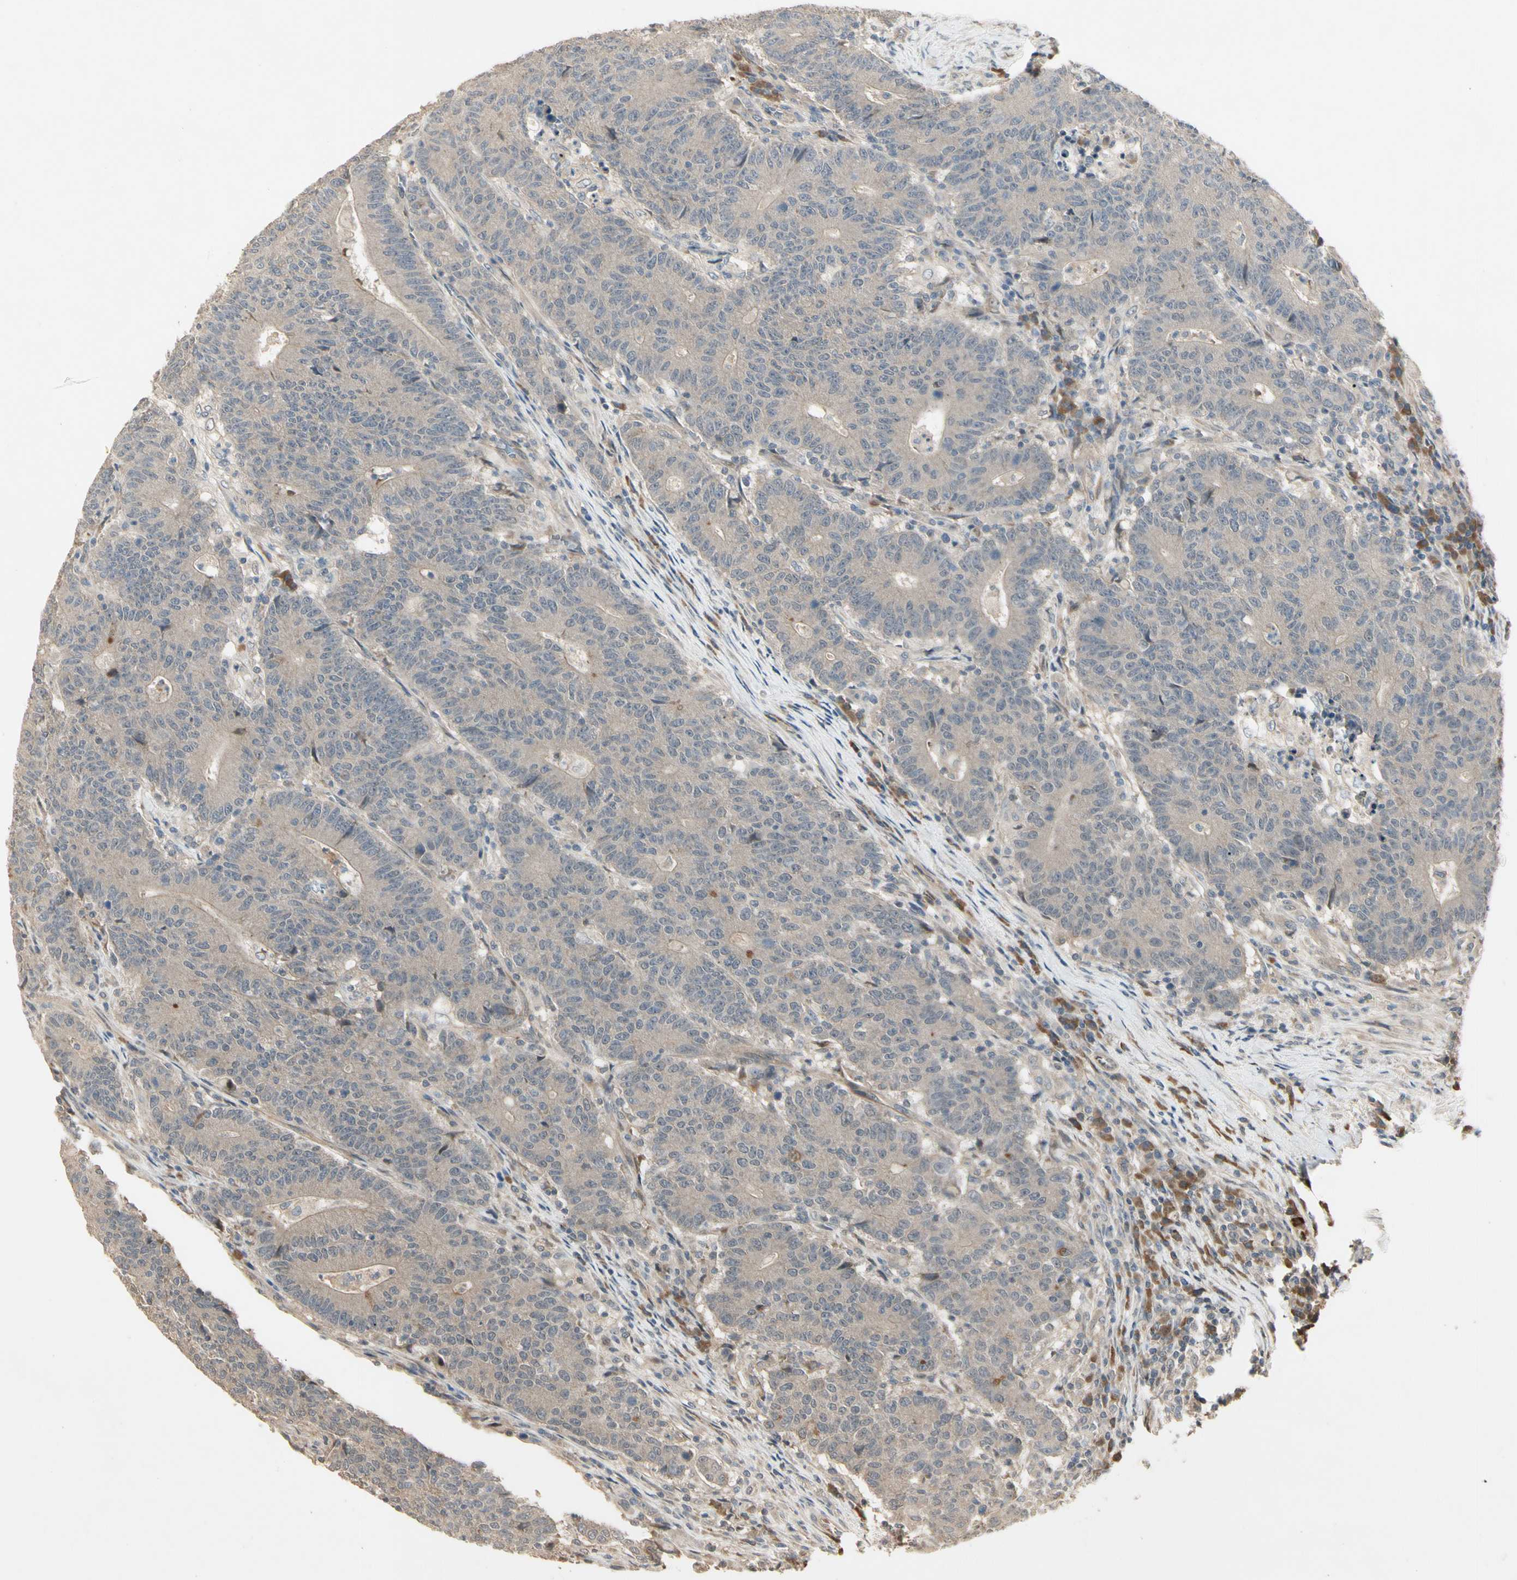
{"staining": {"intensity": "weak", "quantity": "25%-75%", "location": "cytoplasmic/membranous"}, "tissue": "colorectal cancer", "cell_type": "Tumor cells", "image_type": "cancer", "snomed": [{"axis": "morphology", "description": "Normal tissue, NOS"}, {"axis": "morphology", "description": "Adenocarcinoma, NOS"}, {"axis": "topography", "description": "Colon"}], "caption": "Immunohistochemical staining of human colorectal cancer reveals weak cytoplasmic/membranous protein expression in approximately 25%-75% of tumor cells.", "gene": "ATG4C", "patient": {"sex": "female", "age": 75}}